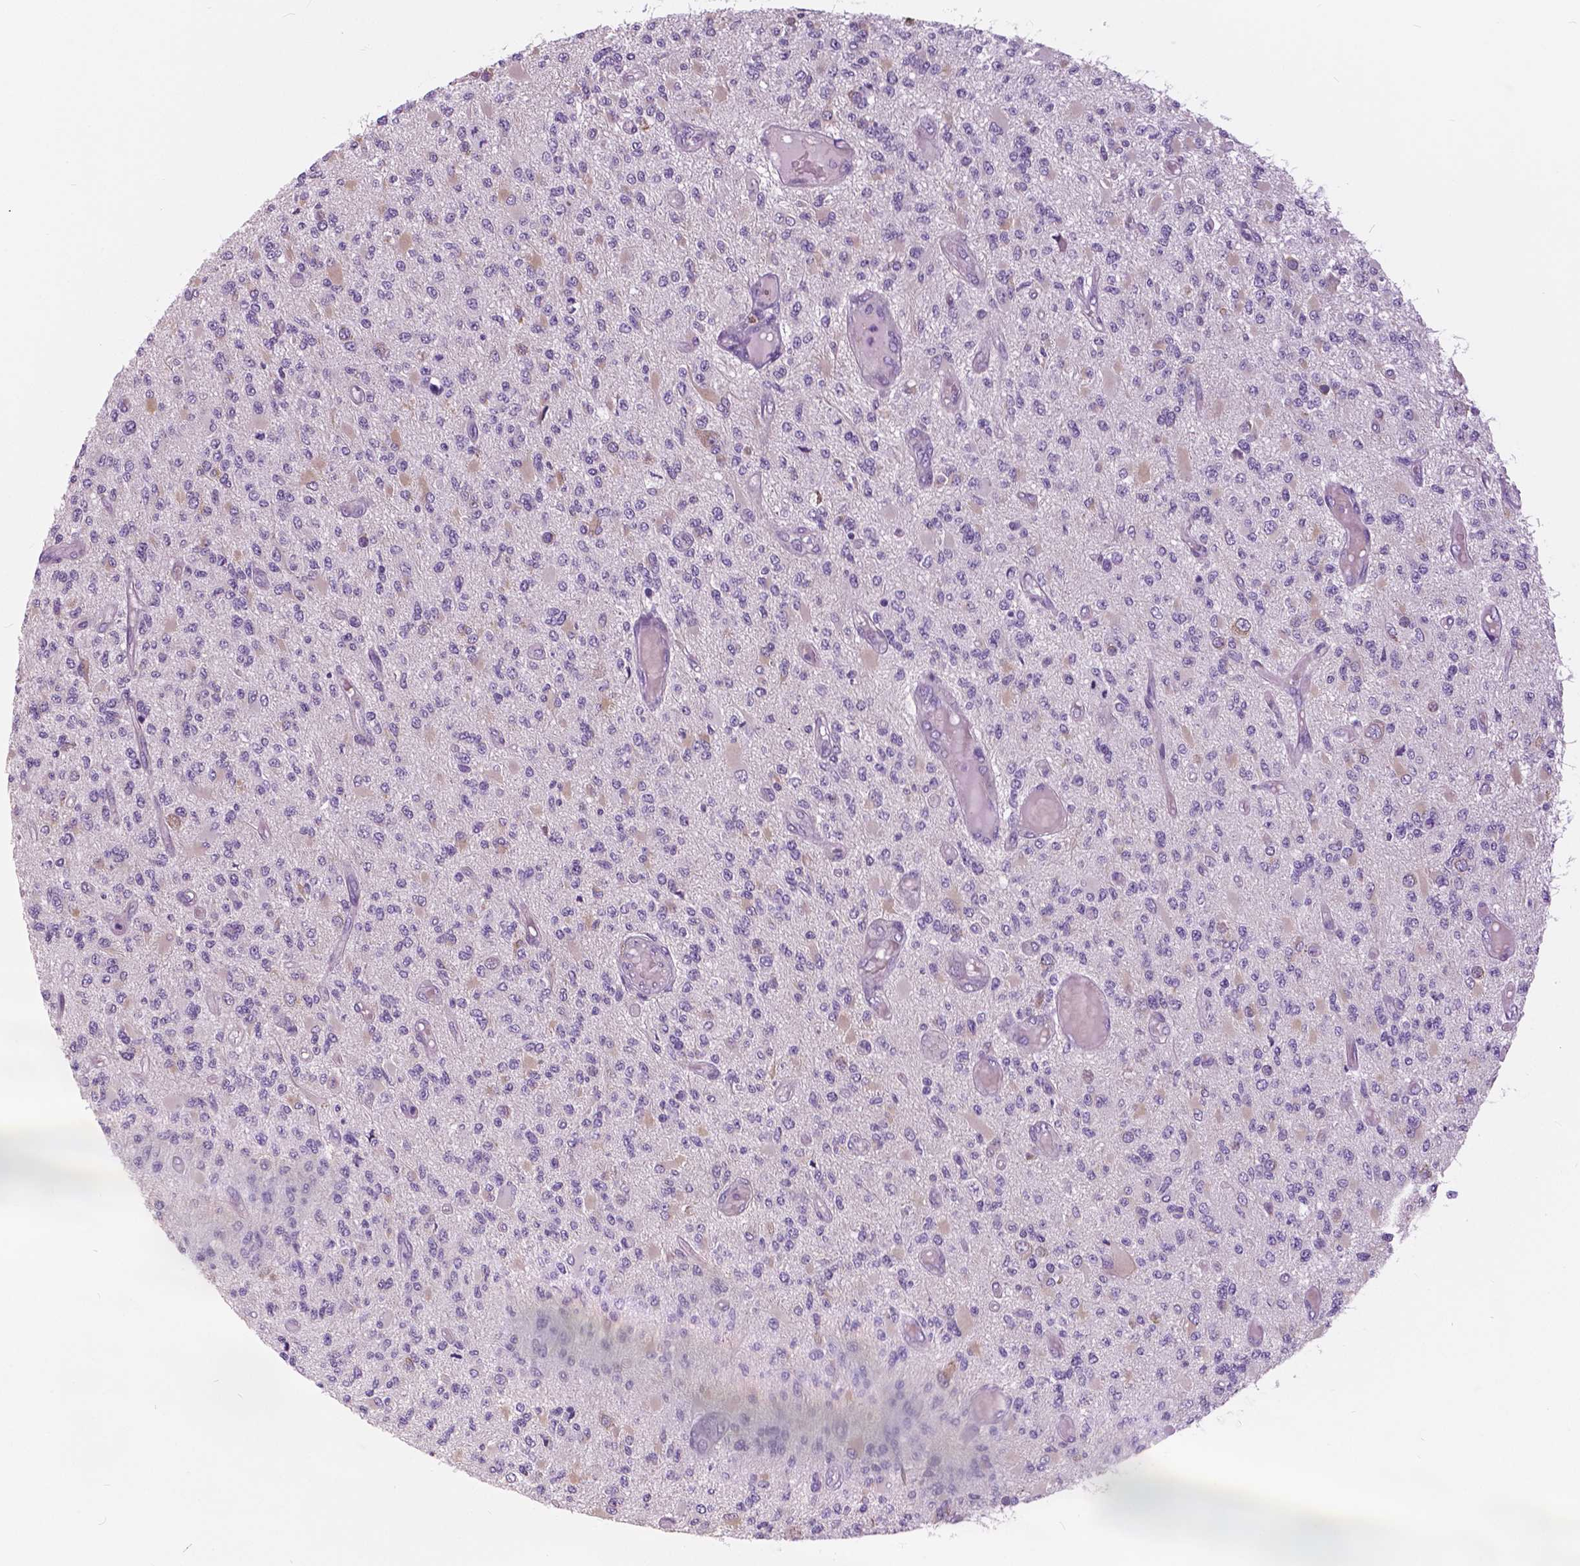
{"staining": {"intensity": "negative", "quantity": "none", "location": "none"}, "tissue": "glioma", "cell_type": "Tumor cells", "image_type": "cancer", "snomed": [{"axis": "morphology", "description": "Glioma, malignant, High grade"}, {"axis": "topography", "description": "Brain"}], "caption": "Immunohistochemistry (IHC) histopathology image of neoplastic tissue: high-grade glioma (malignant) stained with DAB shows no significant protein positivity in tumor cells.", "gene": "SERPINI1", "patient": {"sex": "female", "age": 63}}